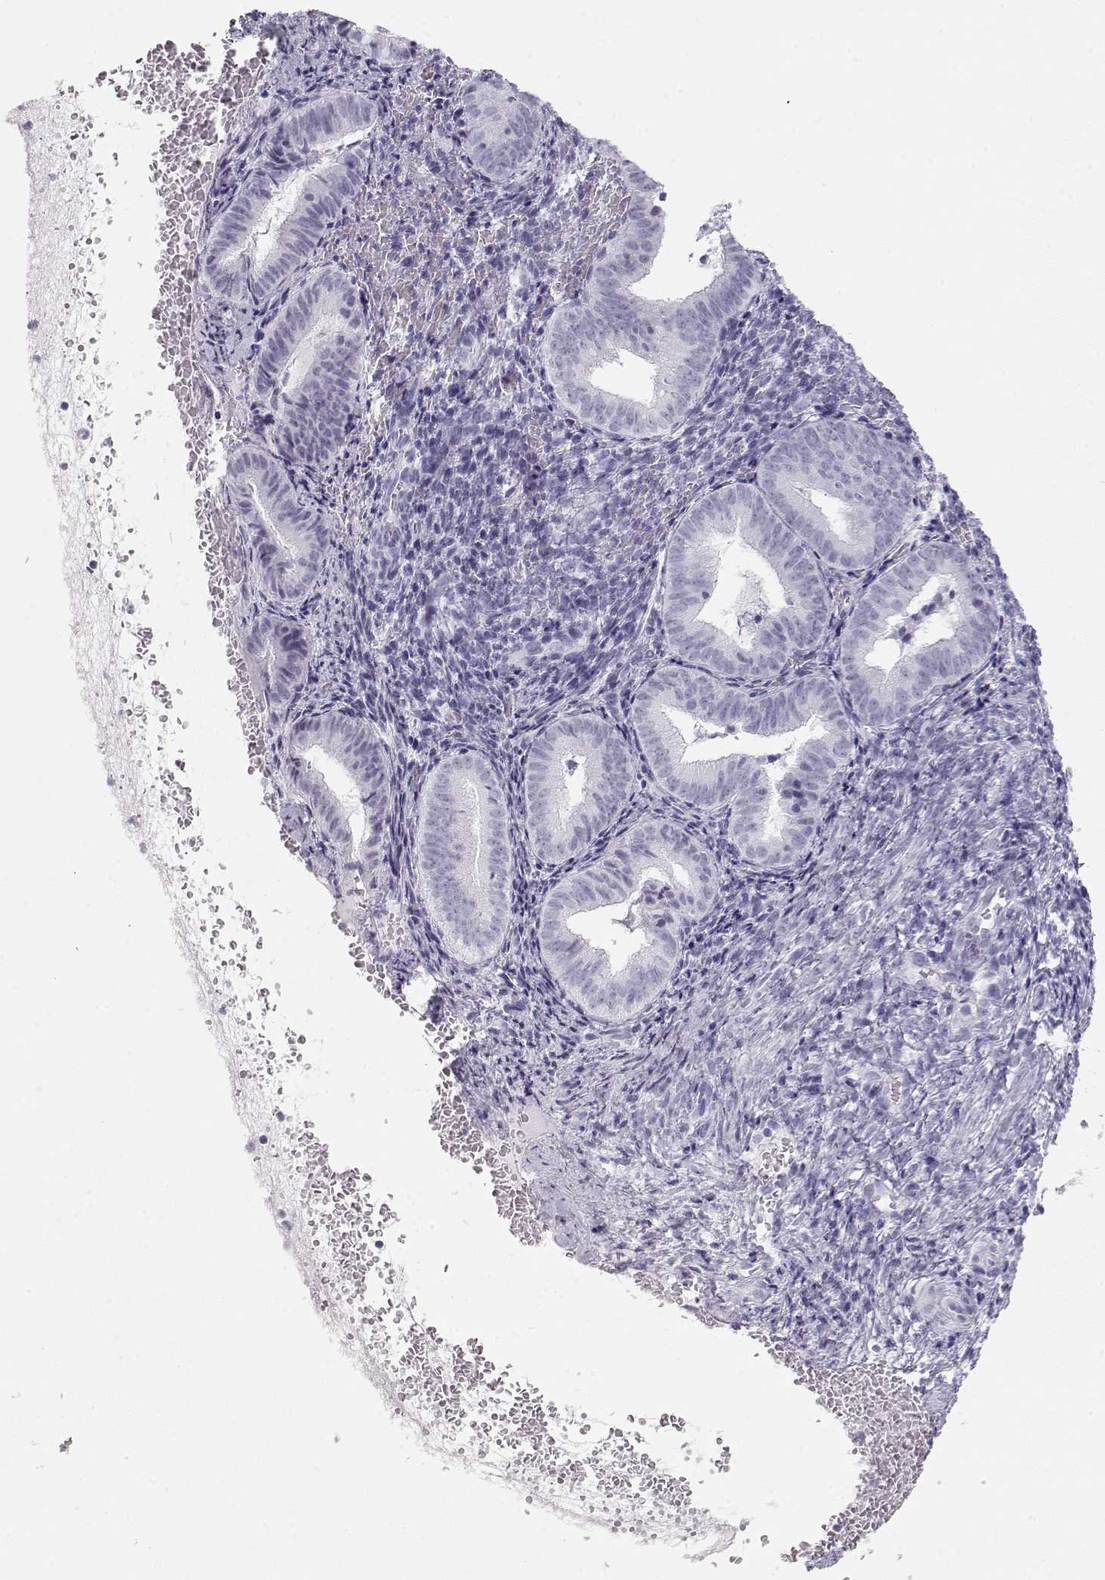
{"staining": {"intensity": "negative", "quantity": "none", "location": "none"}, "tissue": "endometrium", "cell_type": "Cells in endometrial stroma", "image_type": "normal", "snomed": [{"axis": "morphology", "description": "Normal tissue, NOS"}, {"axis": "topography", "description": "Endometrium"}], "caption": "IHC of normal endometrium reveals no staining in cells in endometrial stroma.", "gene": "TKTL1", "patient": {"sex": "female", "age": 42}}